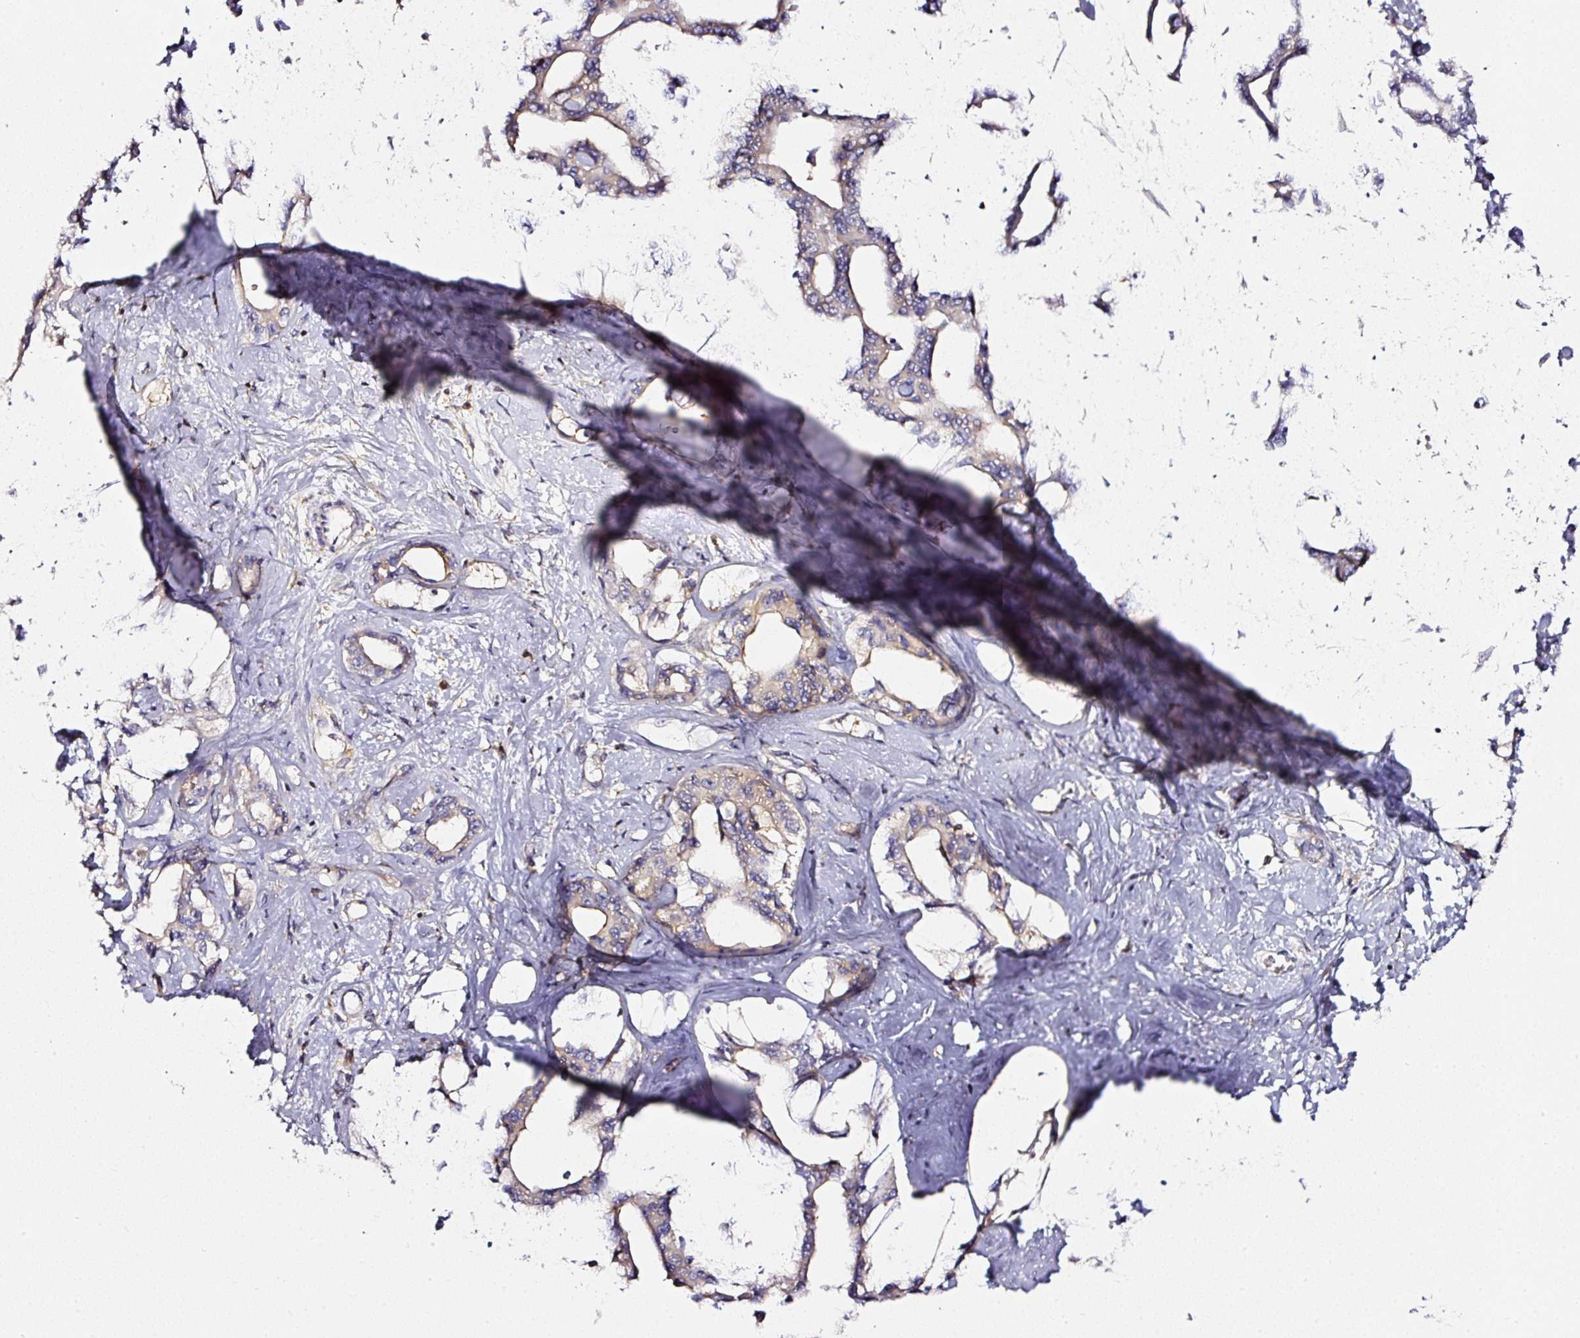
{"staining": {"intensity": "moderate", "quantity": "25%-75%", "location": "cytoplasmic/membranous"}, "tissue": "liver cancer", "cell_type": "Tumor cells", "image_type": "cancer", "snomed": [{"axis": "morphology", "description": "Cholangiocarcinoma"}, {"axis": "topography", "description": "Liver"}], "caption": "Human liver cancer (cholangiocarcinoma) stained with a brown dye demonstrates moderate cytoplasmic/membranous positive positivity in approximately 25%-75% of tumor cells.", "gene": "CD47", "patient": {"sex": "male", "age": 59}}